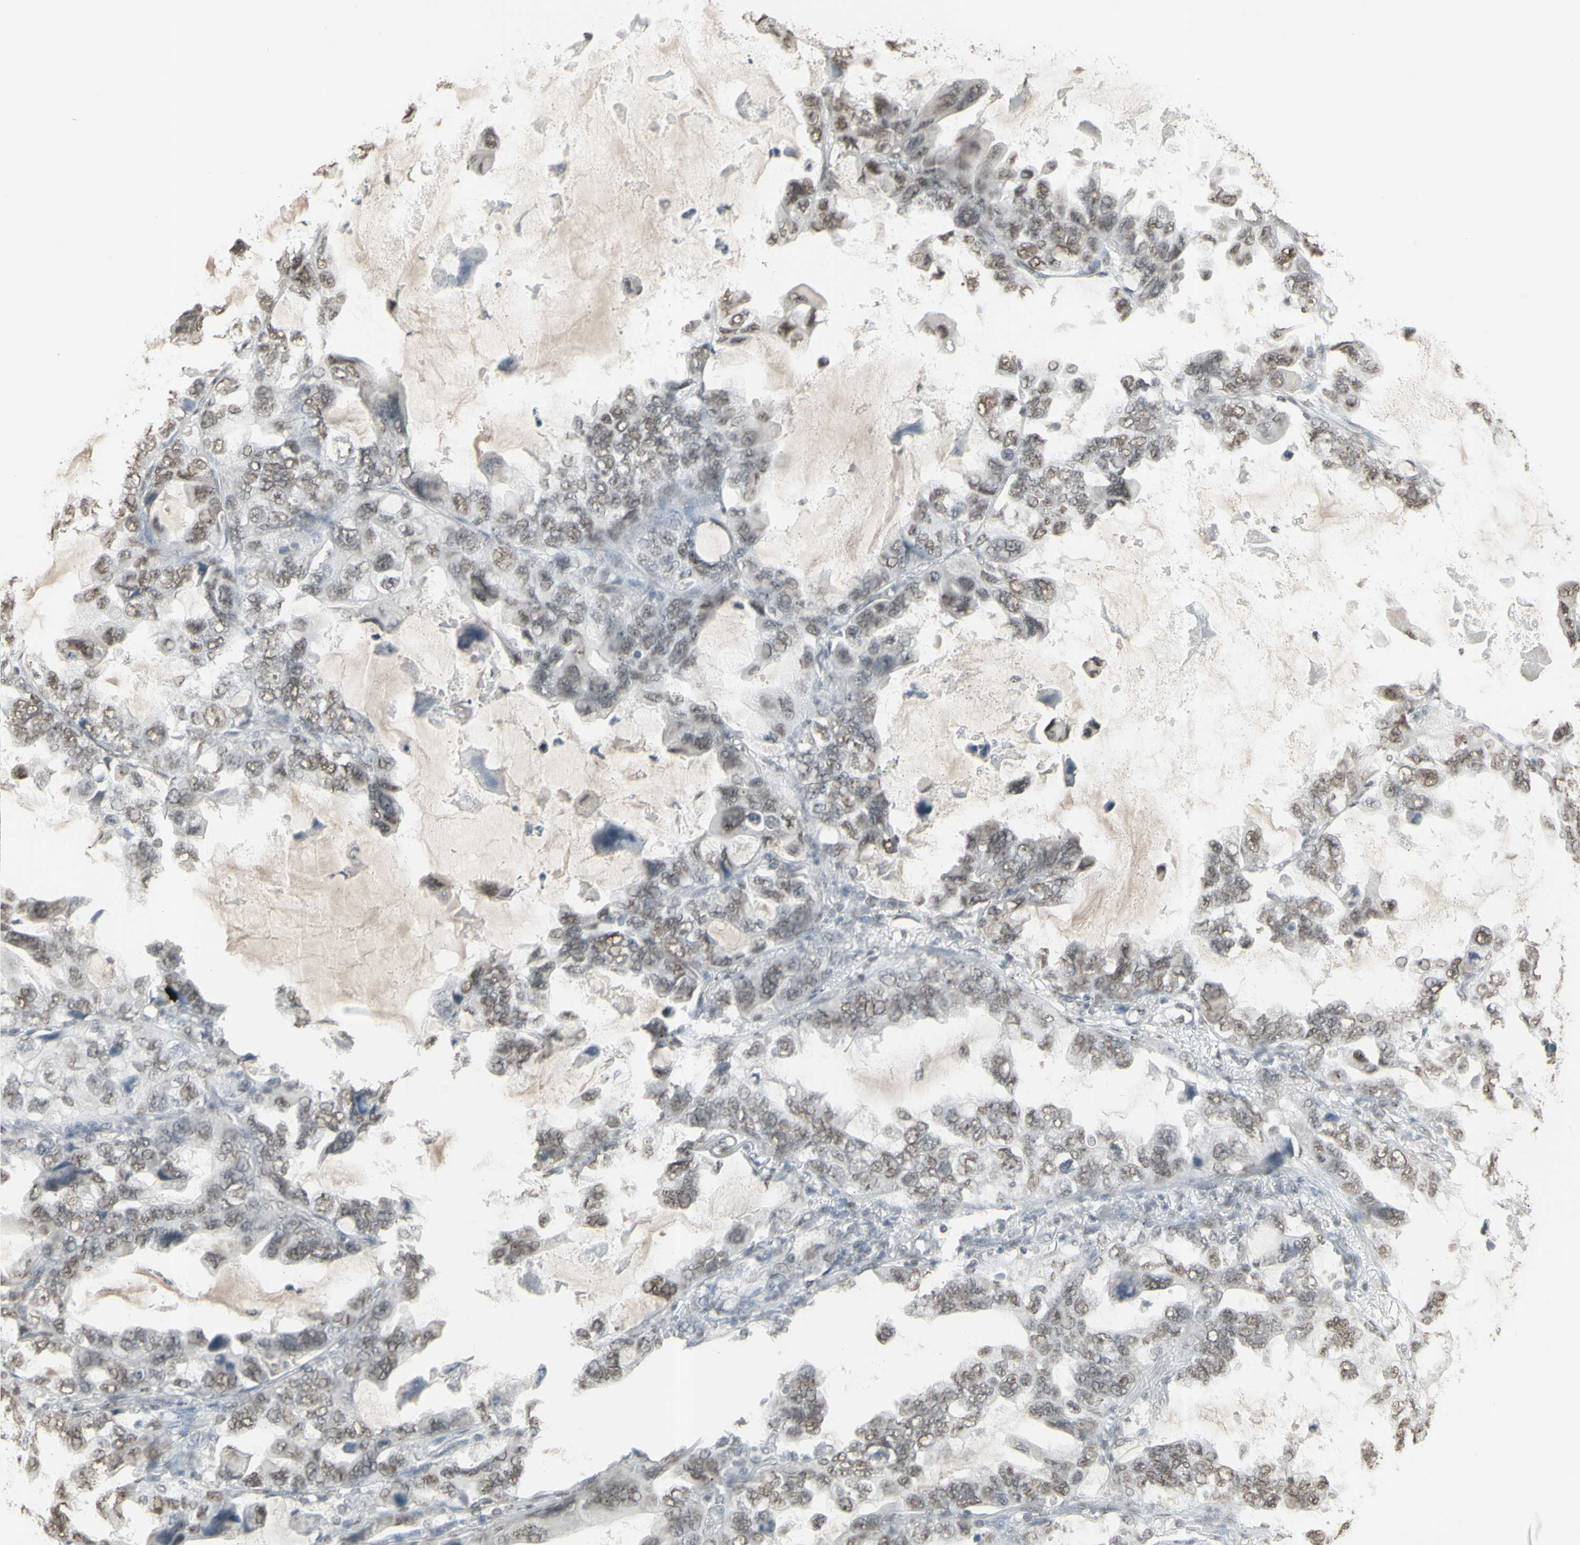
{"staining": {"intensity": "weak", "quantity": ">75%", "location": "nuclear"}, "tissue": "lung cancer", "cell_type": "Tumor cells", "image_type": "cancer", "snomed": [{"axis": "morphology", "description": "Squamous cell carcinoma, NOS"}, {"axis": "topography", "description": "Lung"}], "caption": "An image showing weak nuclear staining in about >75% of tumor cells in lung cancer (squamous cell carcinoma), as visualized by brown immunohistochemical staining.", "gene": "TRIM28", "patient": {"sex": "female", "age": 73}}